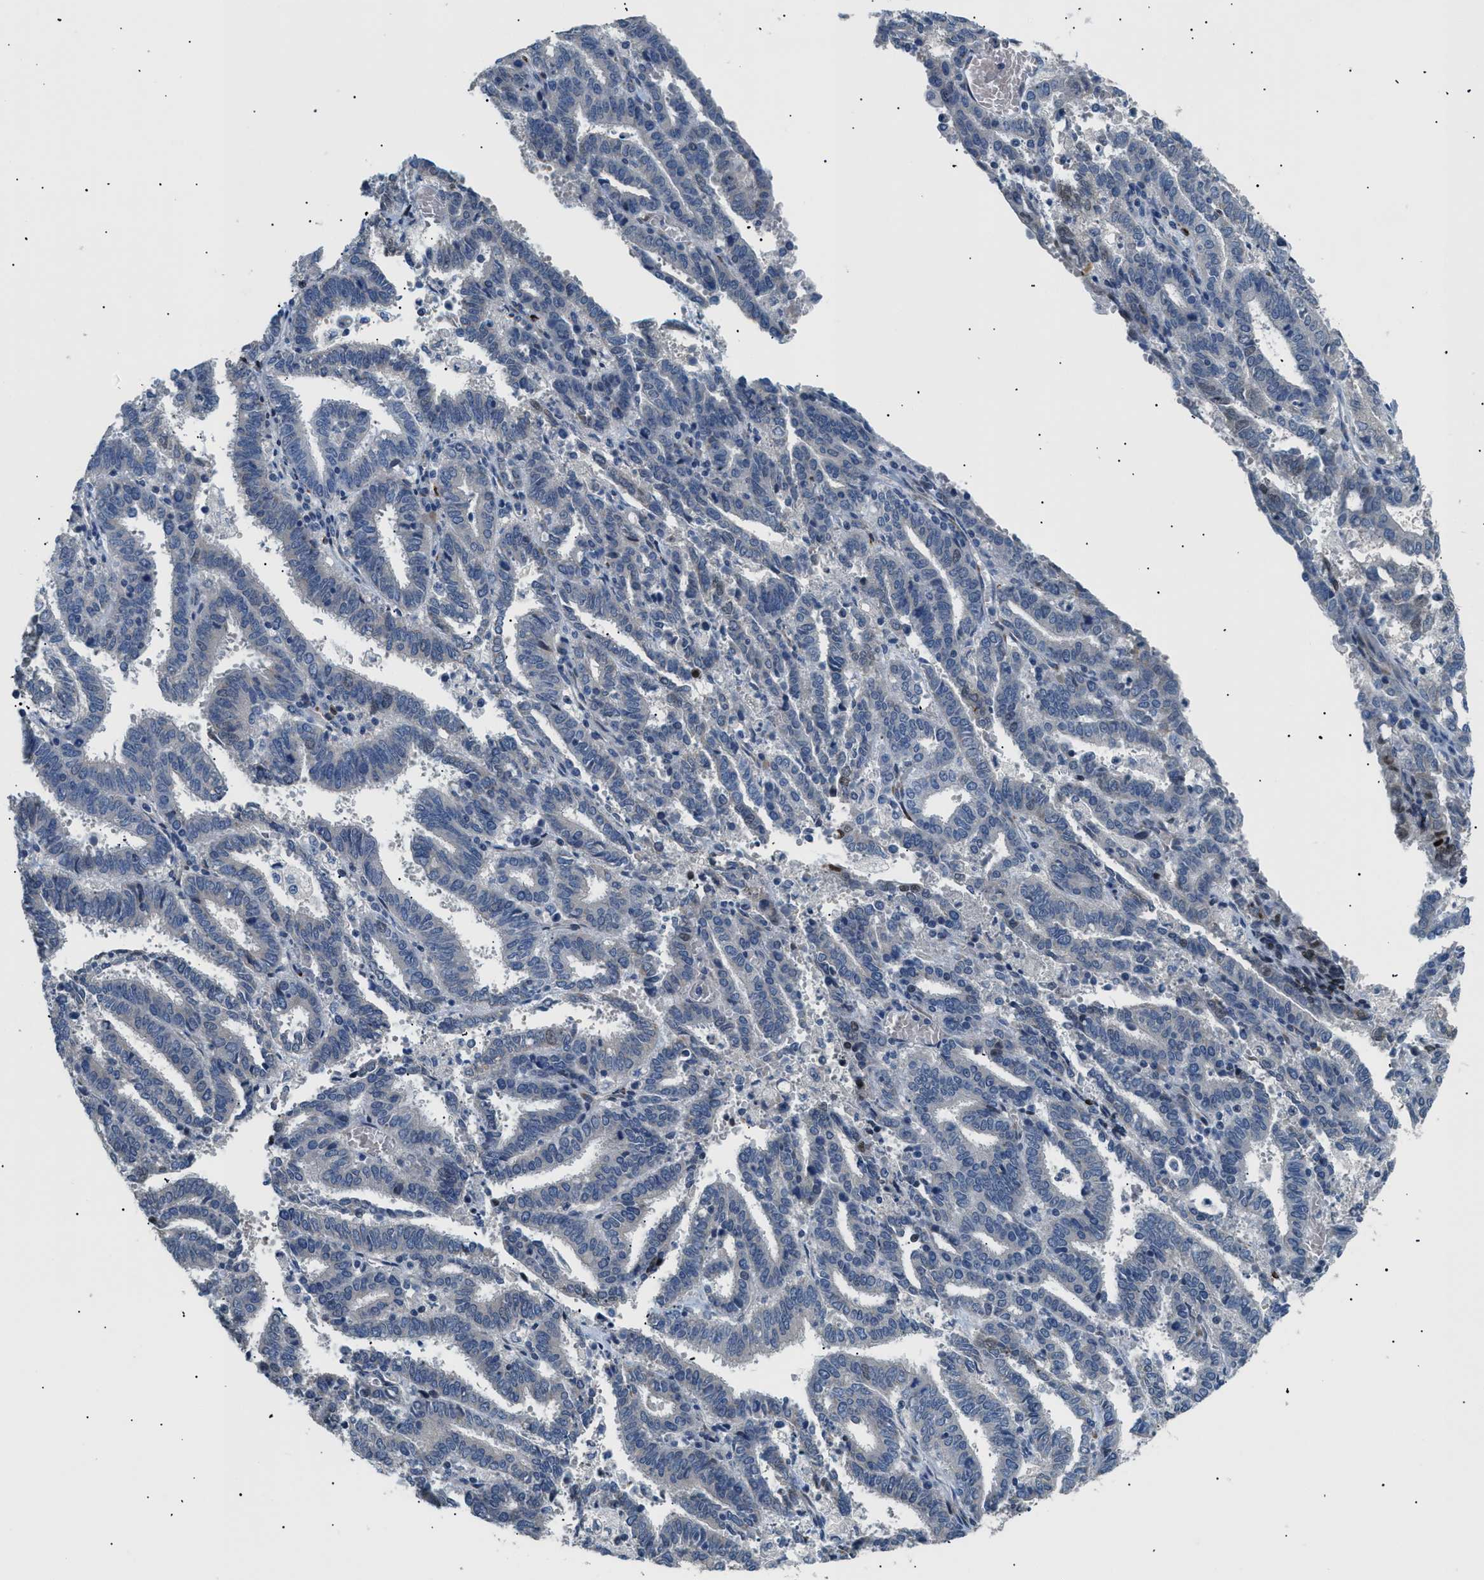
{"staining": {"intensity": "negative", "quantity": "none", "location": "none"}, "tissue": "endometrial cancer", "cell_type": "Tumor cells", "image_type": "cancer", "snomed": [{"axis": "morphology", "description": "Adenocarcinoma, NOS"}, {"axis": "topography", "description": "Uterus"}], "caption": "Immunohistochemistry (IHC) photomicrograph of endometrial cancer stained for a protein (brown), which exhibits no positivity in tumor cells.", "gene": "ICA1", "patient": {"sex": "female", "age": 83}}